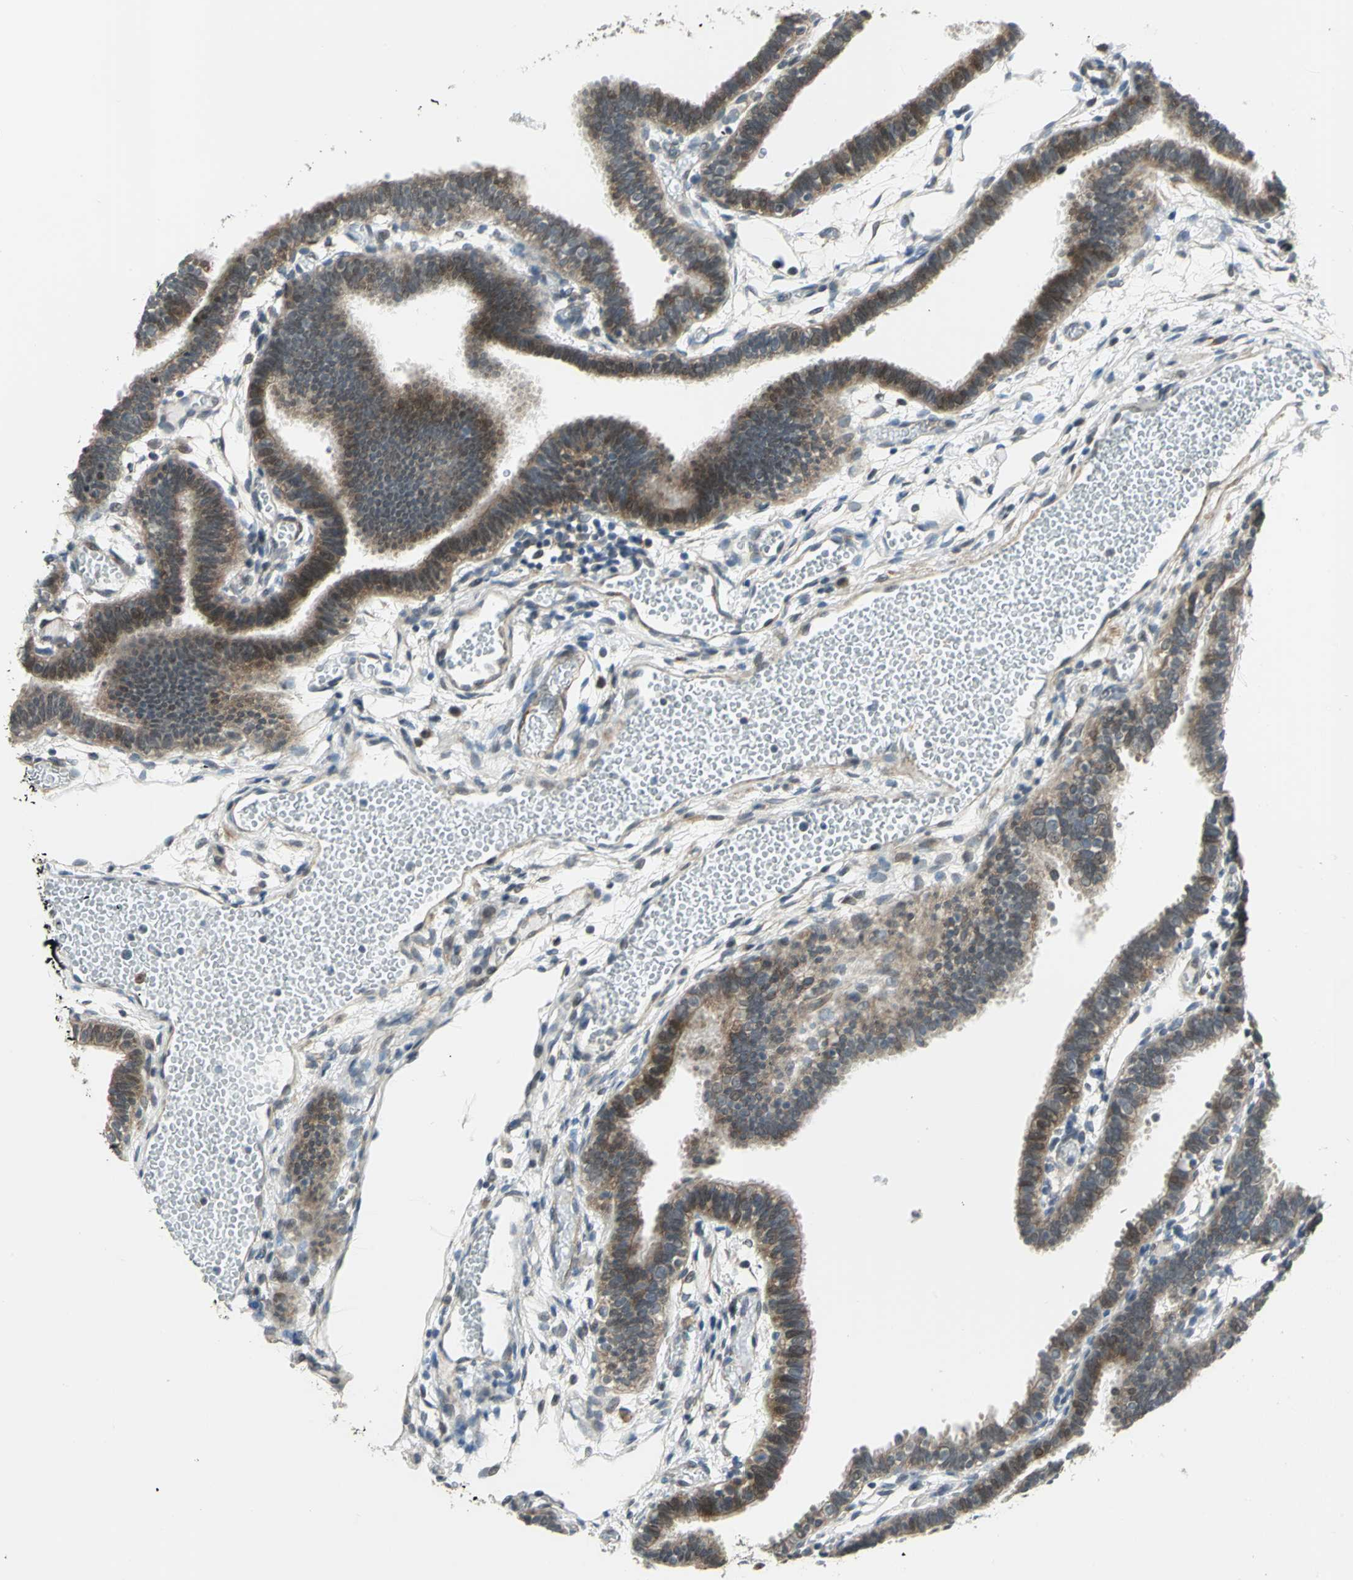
{"staining": {"intensity": "moderate", "quantity": ">75%", "location": "cytoplasmic/membranous,nuclear"}, "tissue": "fallopian tube", "cell_type": "Glandular cells", "image_type": "normal", "snomed": [{"axis": "morphology", "description": "Normal tissue, NOS"}, {"axis": "topography", "description": "Fallopian tube"}], "caption": "High-magnification brightfield microscopy of unremarkable fallopian tube stained with DAB (brown) and counterstained with hematoxylin (blue). glandular cells exhibit moderate cytoplasmic/membranous,nuclear positivity is present in approximately>75% of cells.", "gene": "PLAGL2", "patient": {"sex": "female", "age": 29}}